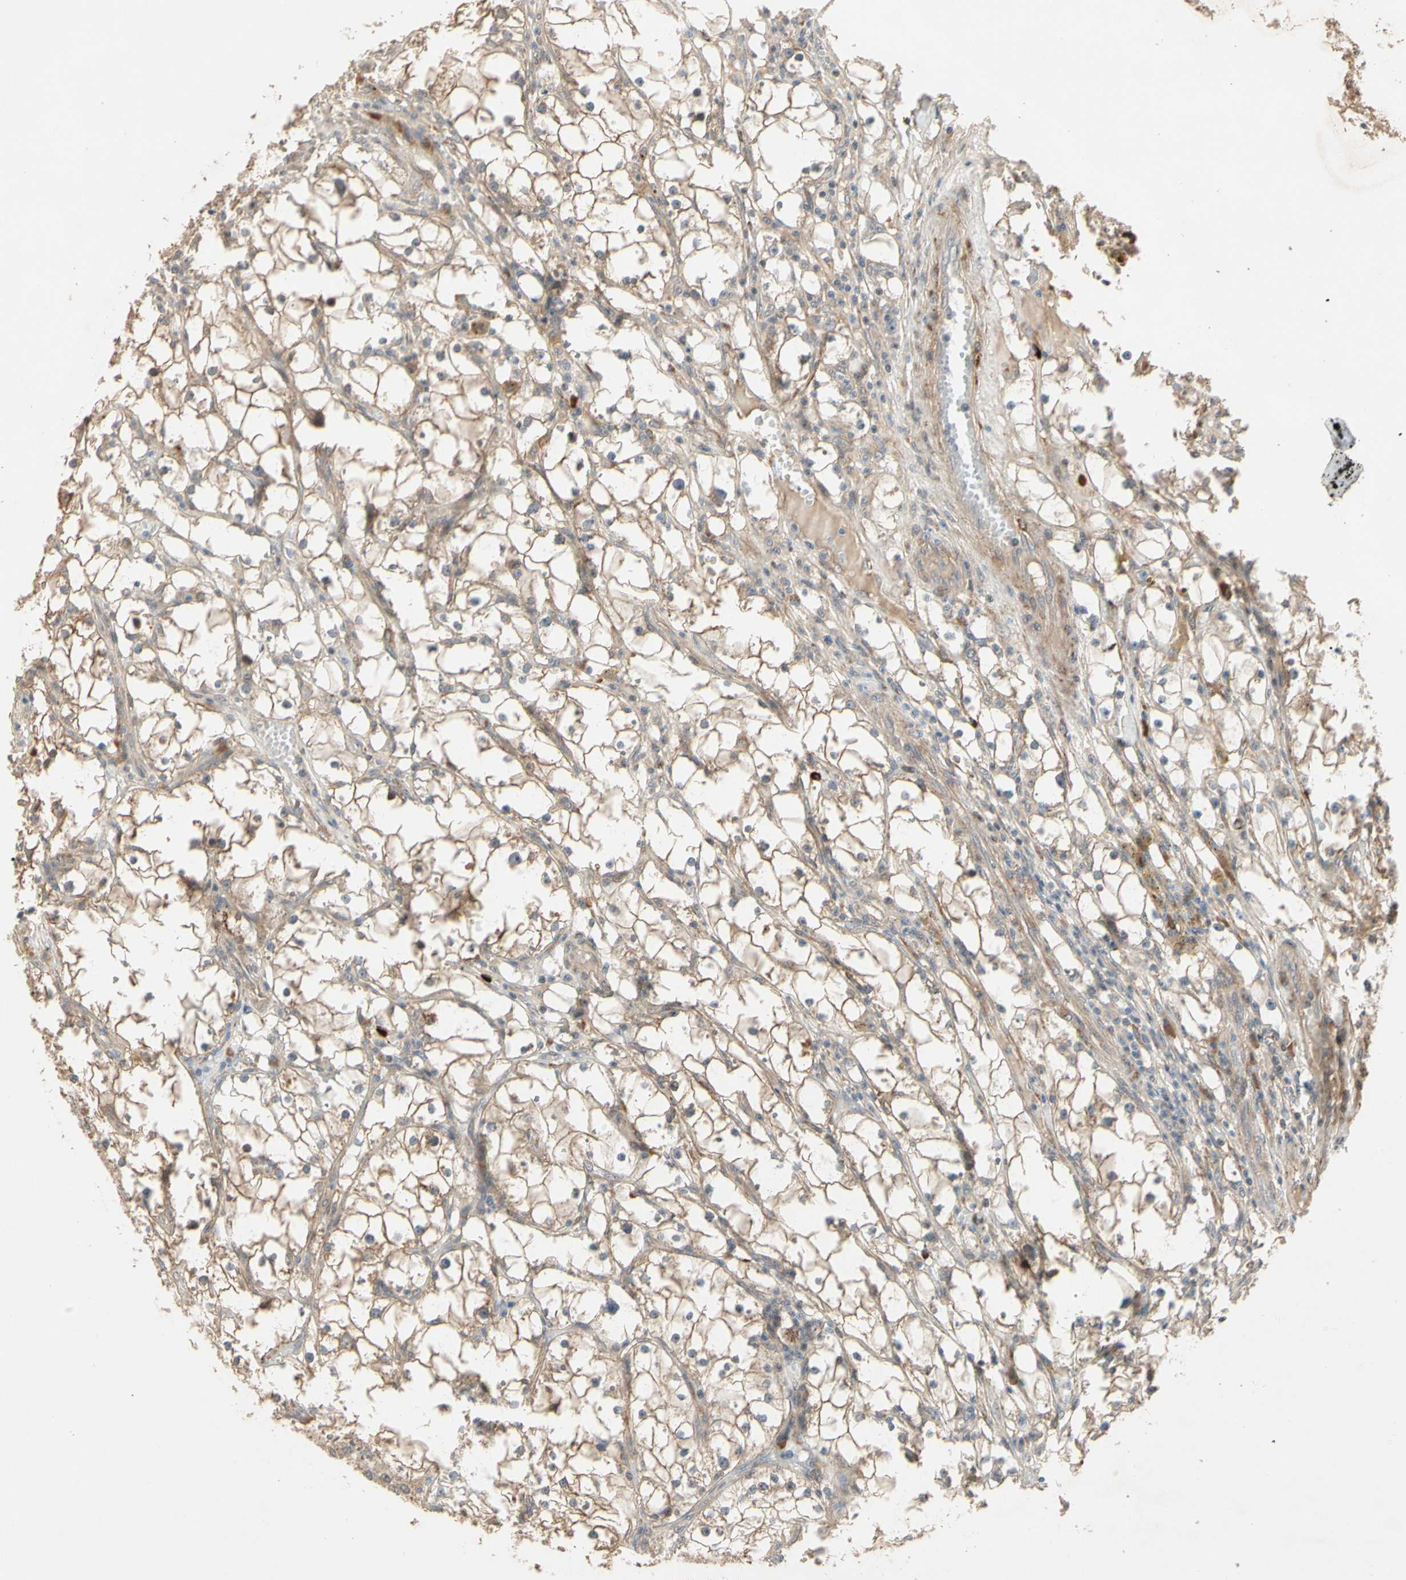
{"staining": {"intensity": "weak", "quantity": "25%-75%", "location": "cytoplasmic/membranous"}, "tissue": "renal cancer", "cell_type": "Tumor cells", "image_type": "cancer", "snomed": [{"axis": "morphology", "description": "Adenocarcinoma, NOS"}, {"axis": "topography", "description": "Kidney"}], "caption": "Tumor cells show low levels of weak cytoplasmic/membranous expression in about 25%-75% of cells in human renal cancer.", "gene": "ATG4C", "patient": {"sex": "male", "age": 56}}